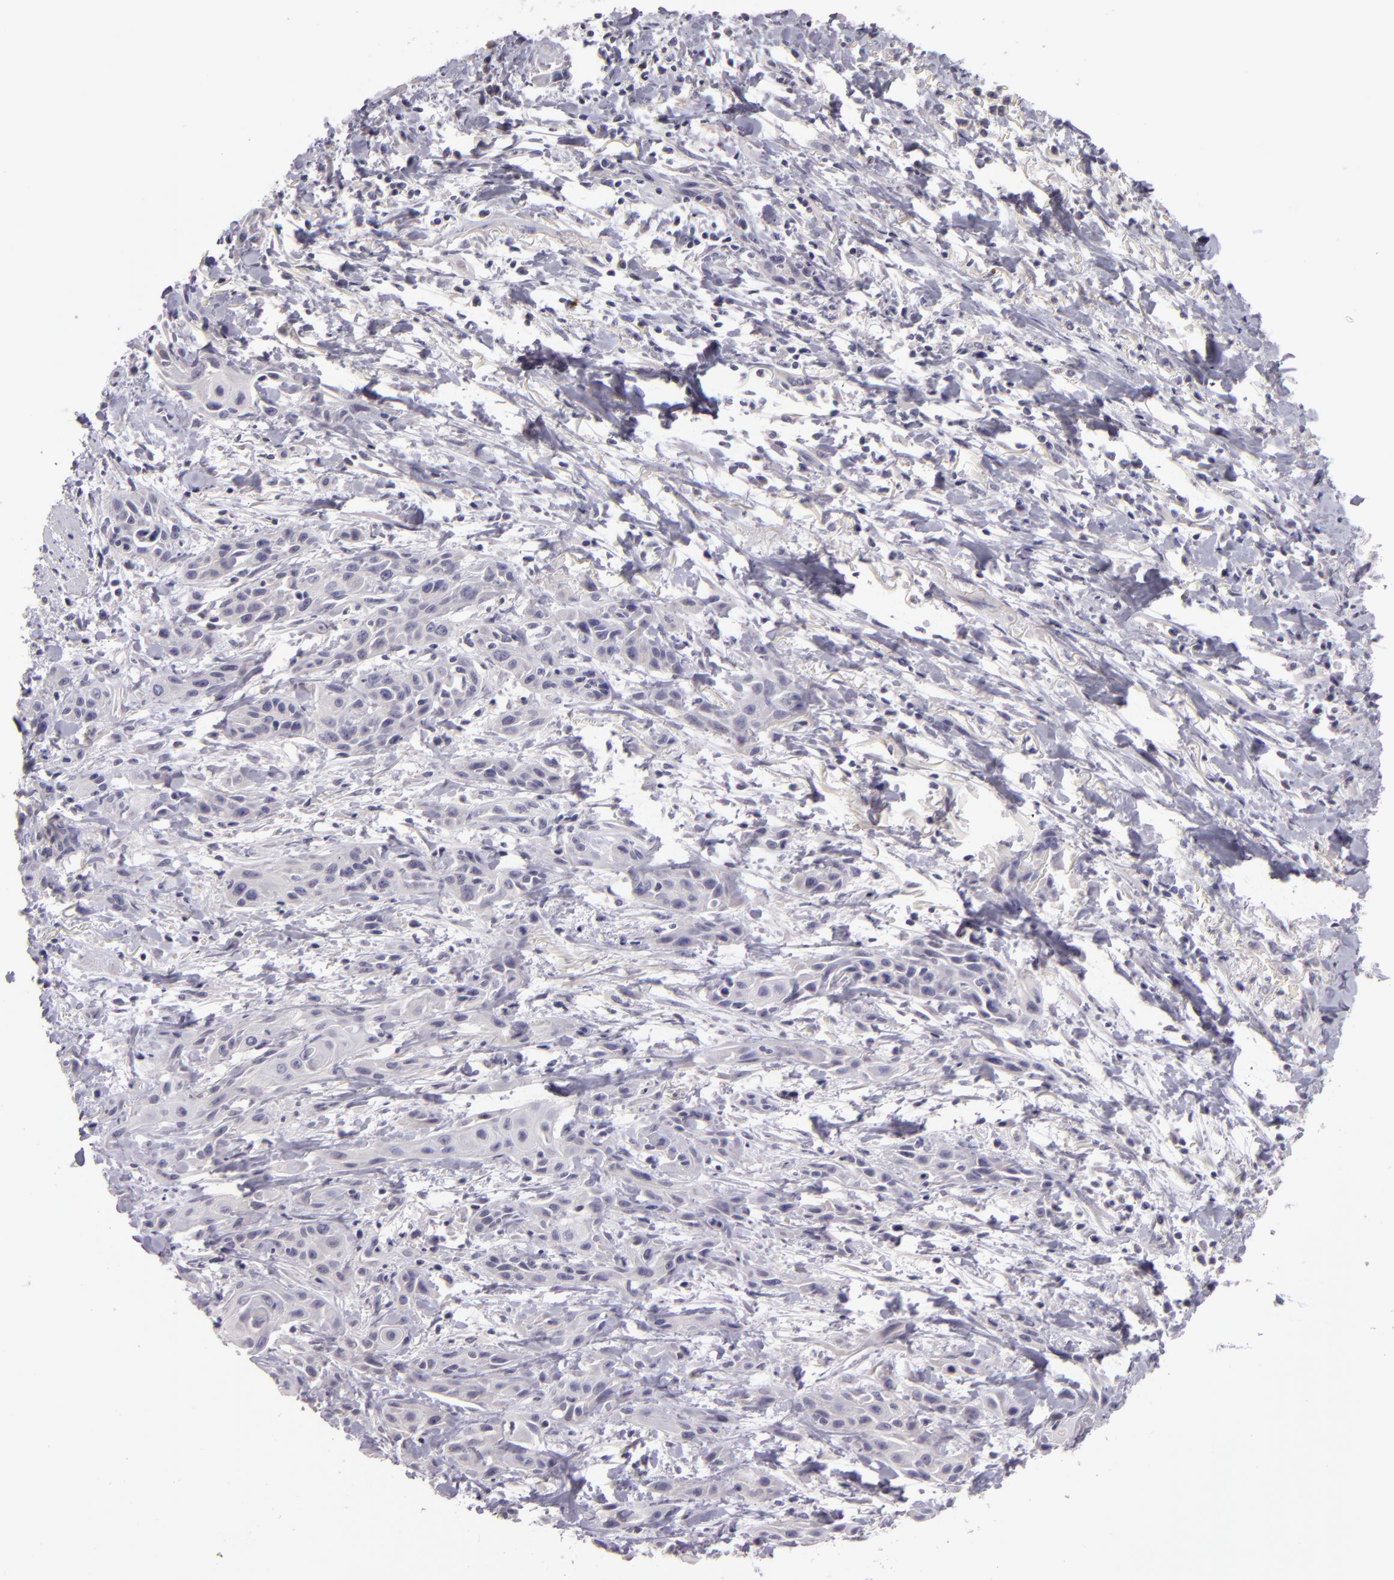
{"staining": {"intensity": "negative", "quantity": "none", "location": "none"}, "tissue": "skin cancer", "cell_type": "Tumor cells", "image_type": "cancer", "snomed": [{"axis": "morphology", "description": "Squamous cell carcinoma, NOS"}, {"axis": "topography", "description": "Skin"}, {"axis": "topography", "description": "Anal"}], "caption": "High power microscopy image of an immunohistochemistry micrograph of skin cancer (squamous cell carcinoma), revealing no significant positivity in tumor cells. (DAB immunohistochemistry, high magnification).", "gene": "SNCB", "patient": {"sex": "male", "age": 64}}